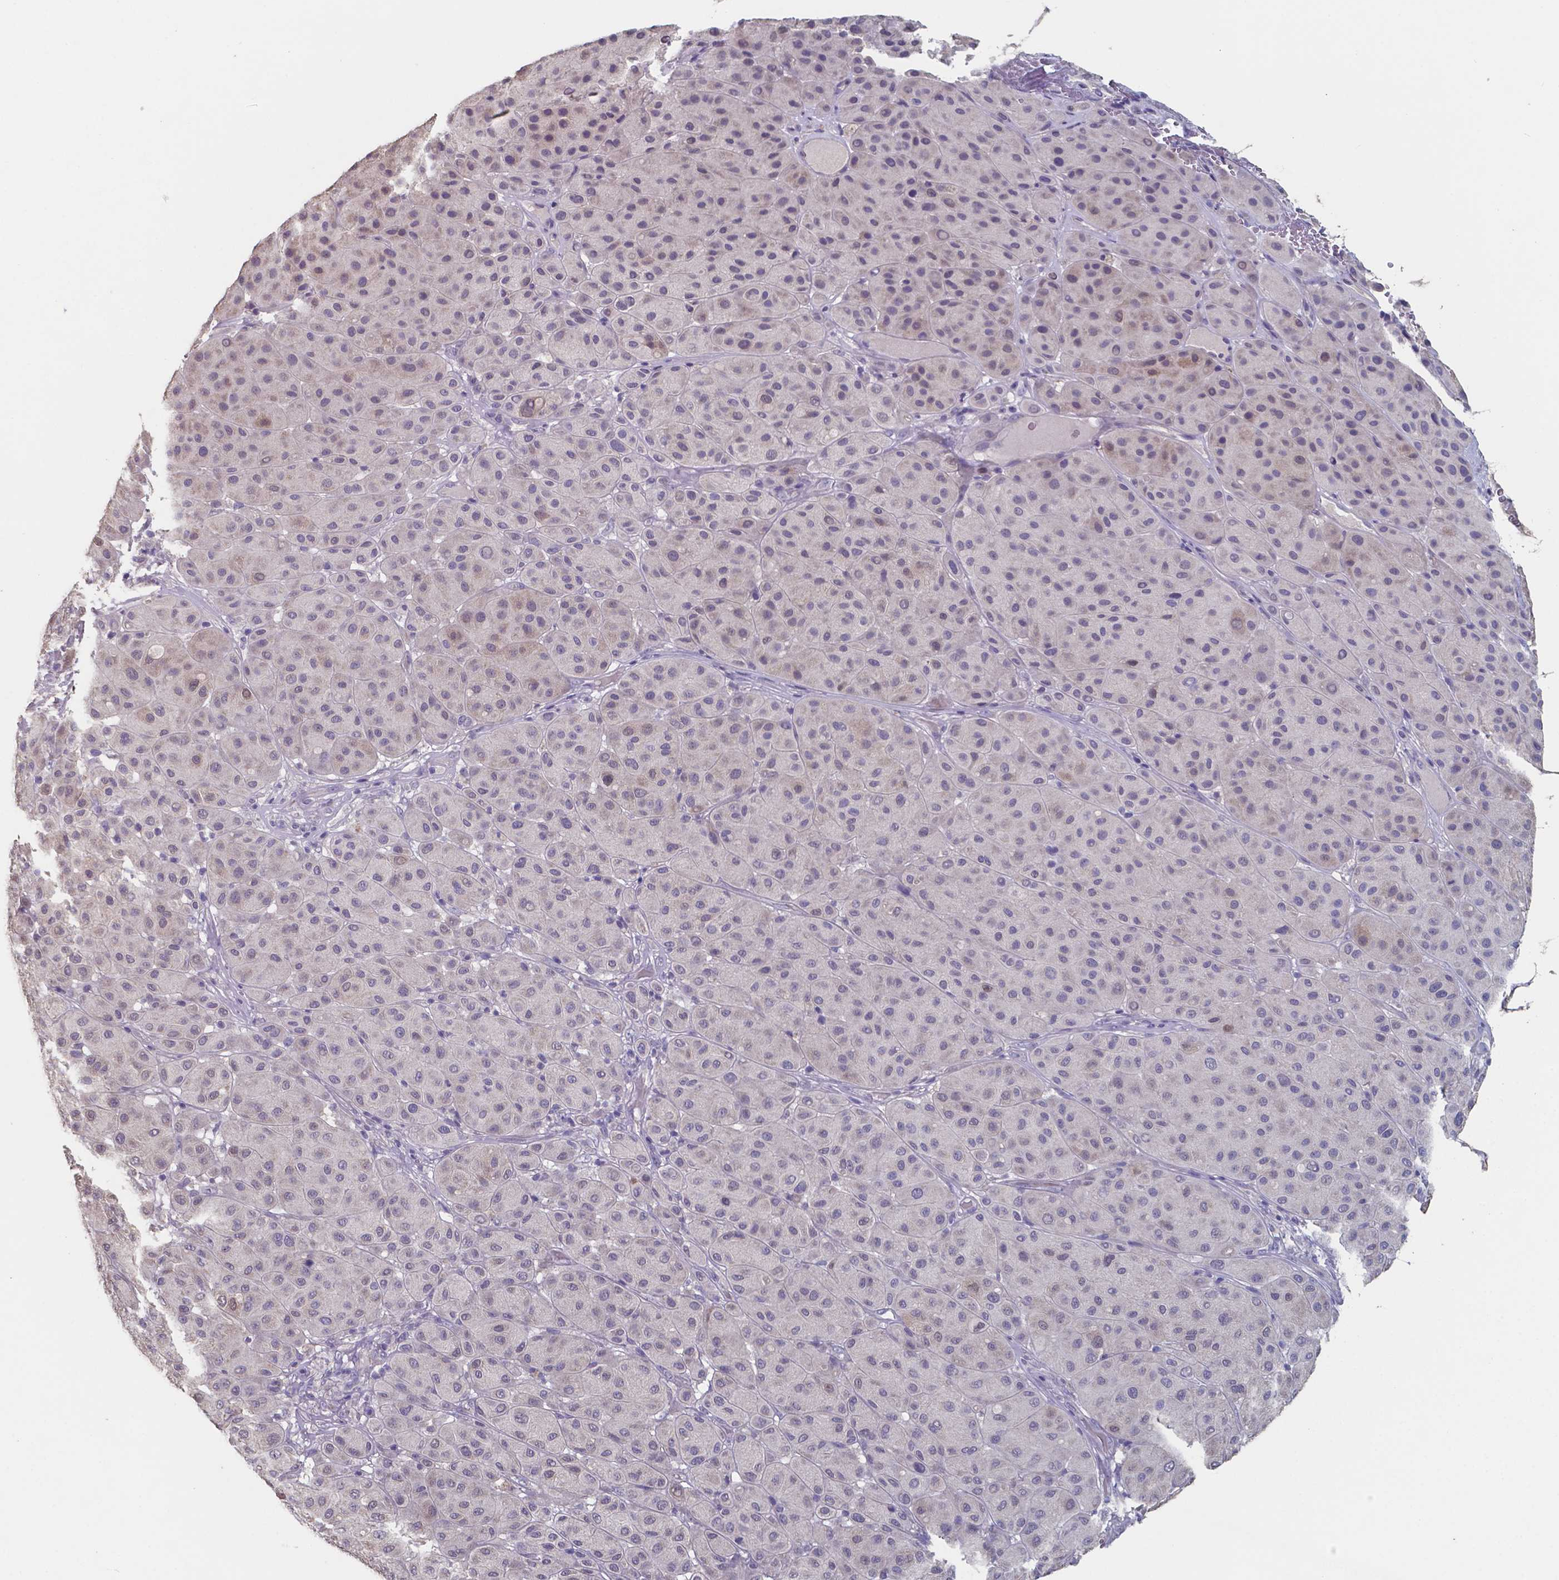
{"staining": {"intensity": "negative", "quantity": "none", "location": "none"}, "tissue": "melanoma", "cell_type": "Tumor cells", "image_type": "cancer", "snomed": [{"axis": "morphology", "description": "Malignant melanoma, Metastatic site"}, {"axis": "topography", "description": "Smooth muscle"}], "caption": "Melanoma was stained to show a protein in brown. There is no significant staining in tumor cells. (Immunohistochemistry (ihc), brightfield microscopy, high magnification).", "gene": "FOXJ1", "patient": {"sex": "male", "age": 41}}